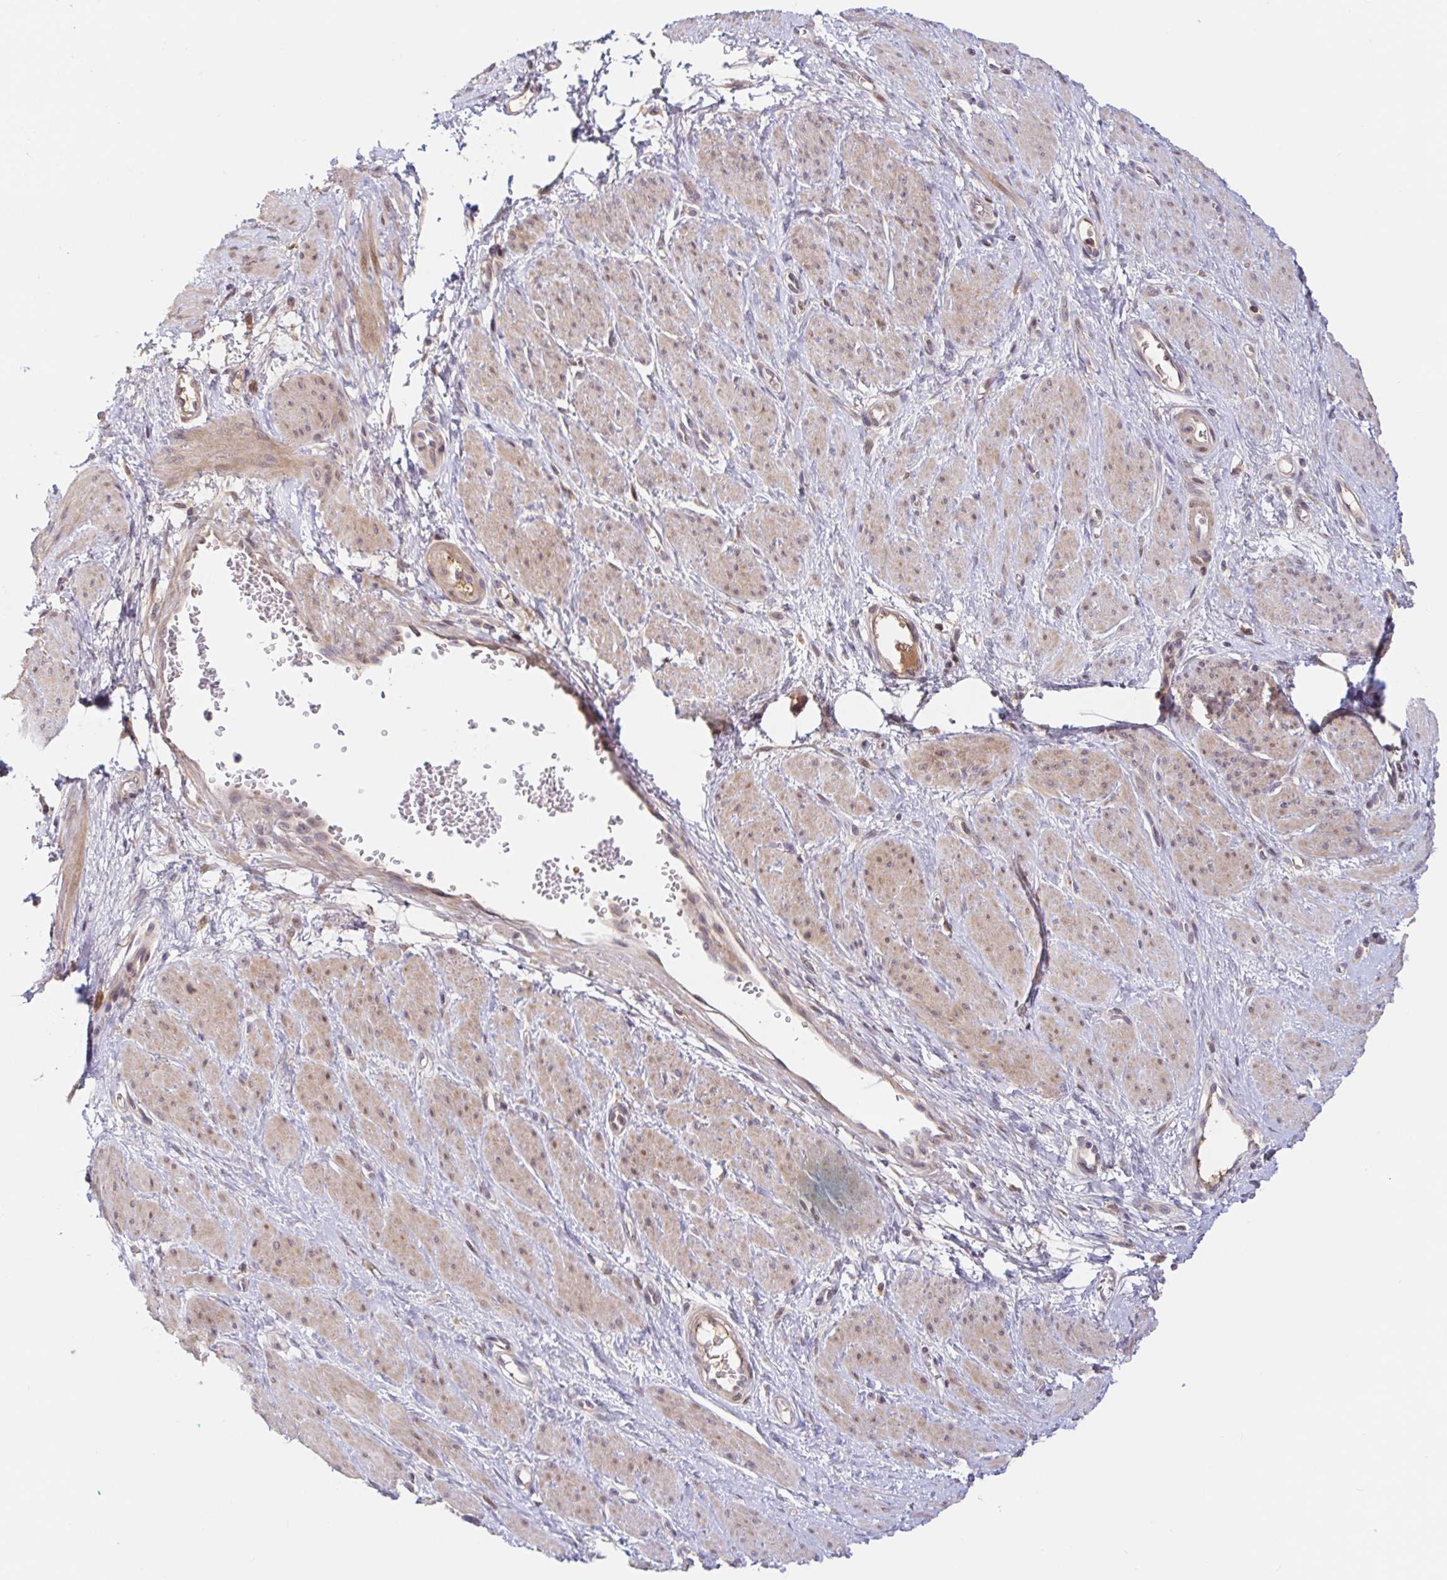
{"staining": {"intensity": "weak", "quantity": "25%-75%", "location": "cytoplasmic/membranous"}, "tissue": "smooth muscle", "cell_type": "Smooth muscle cells", "image_type": "normal", "snomed": [{"axis": "morphology", "description": "Normal tissue, NOS"}, {"axis": "topography", "description": "Smooth muscle"}, {"axis": "topography", "description": "Uterus"}], "caption": "Immunohistochemical staining of normal human smooth muscle exhibits weak cytoplasmic/membranous protein expression in about 25%-75% of smooth muscle cells.", "gene": "LARP1", "patient": {"sex": "female", "age": 39}}